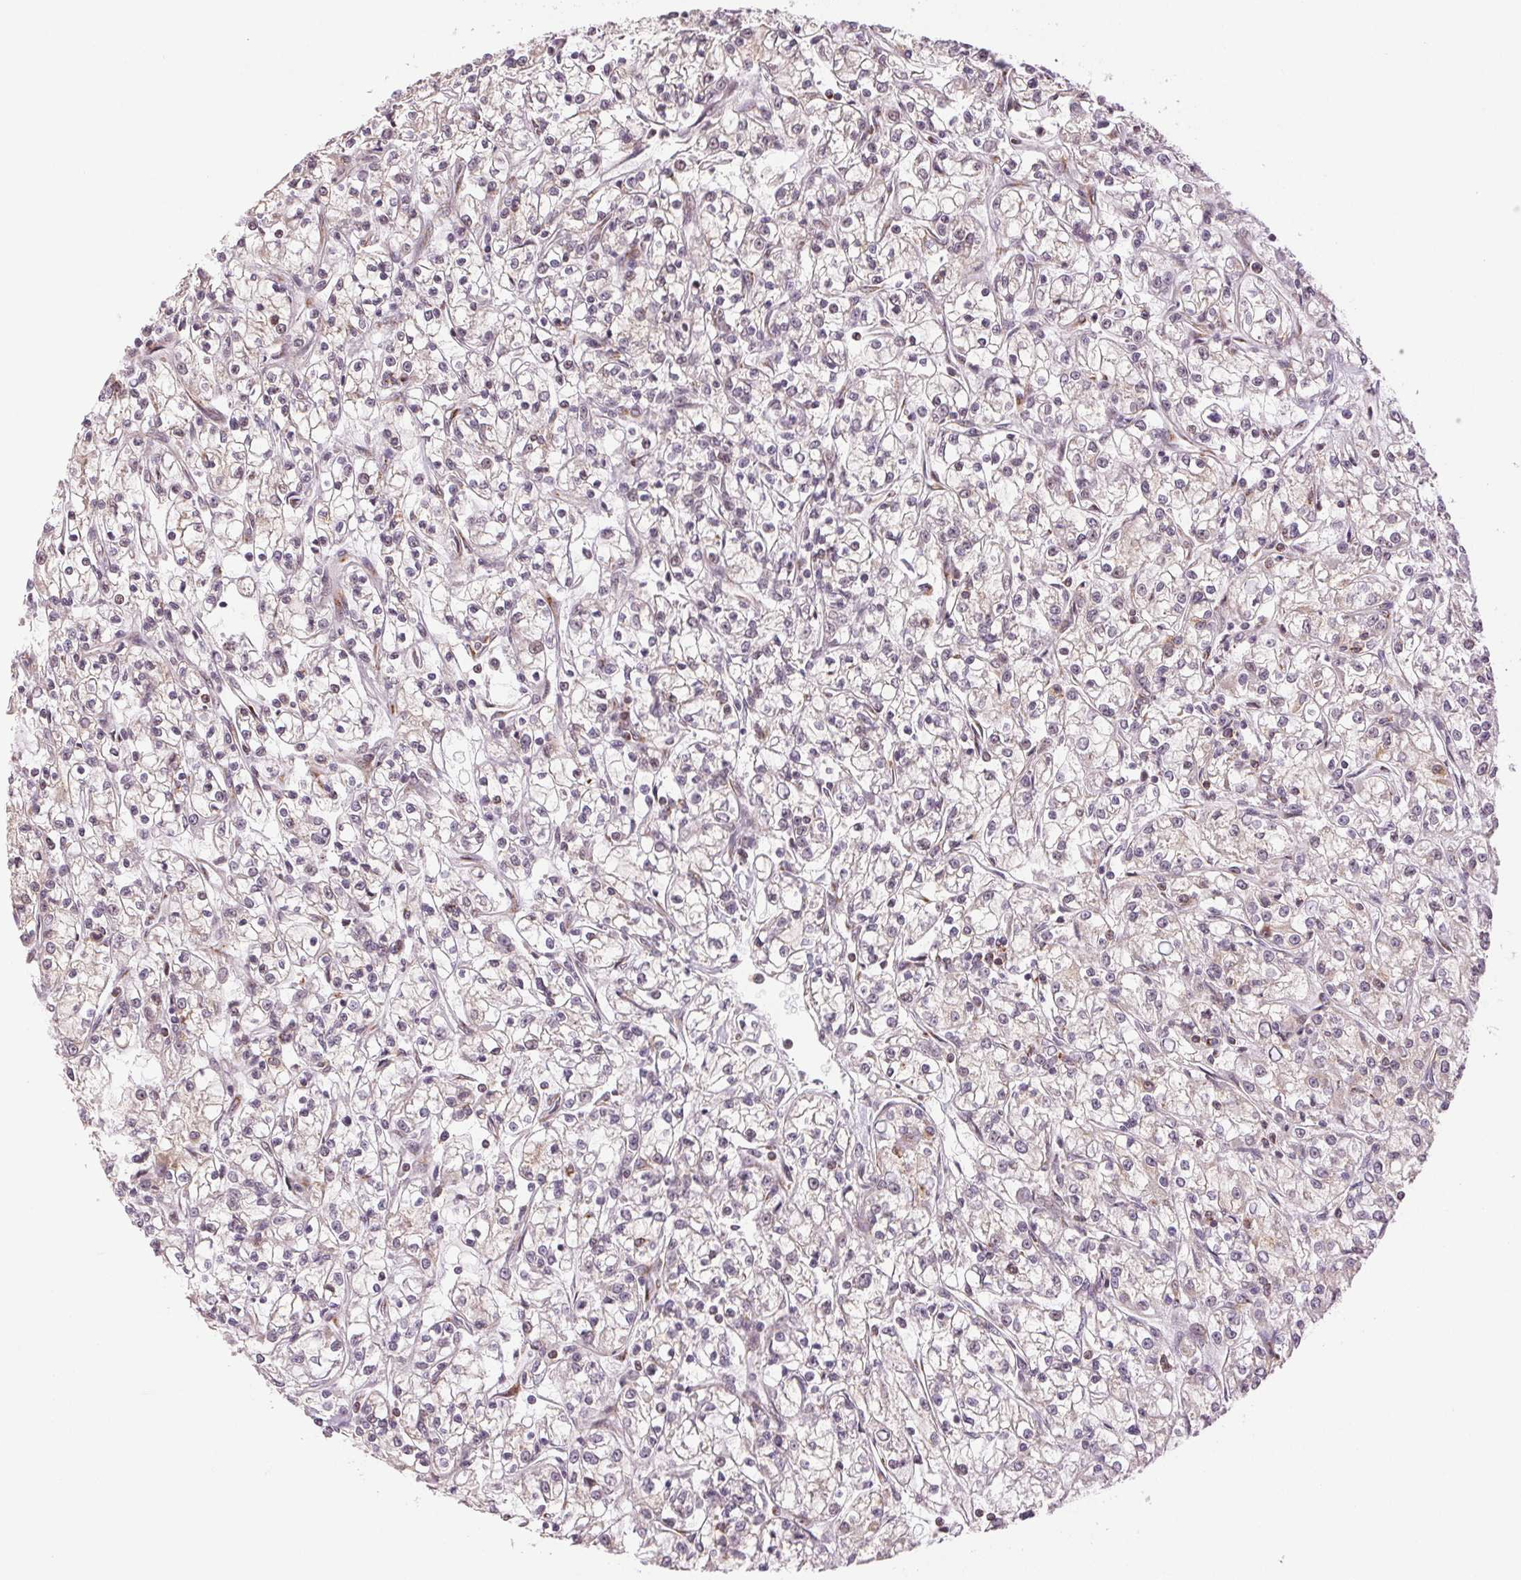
{"staining": {"intensity": "weak", "quantity": "<25%", "location": "cytoplasmic/membranous"}, "tissue": "renal cancer", "cell_type": "Tumor cells", "image_type": "cancer", "snomed": [{"axis": "morphology", "description": "Adenocarcinoma, NOS"}, {"axis": "topography", "description": "Kidney"}], "caption": "This is an IHC image of human adenocarcinoma (renal). There is no staining in tumor cells.", "gene": "GRHL3", "patient": {"sex": "female", "age": 59}}